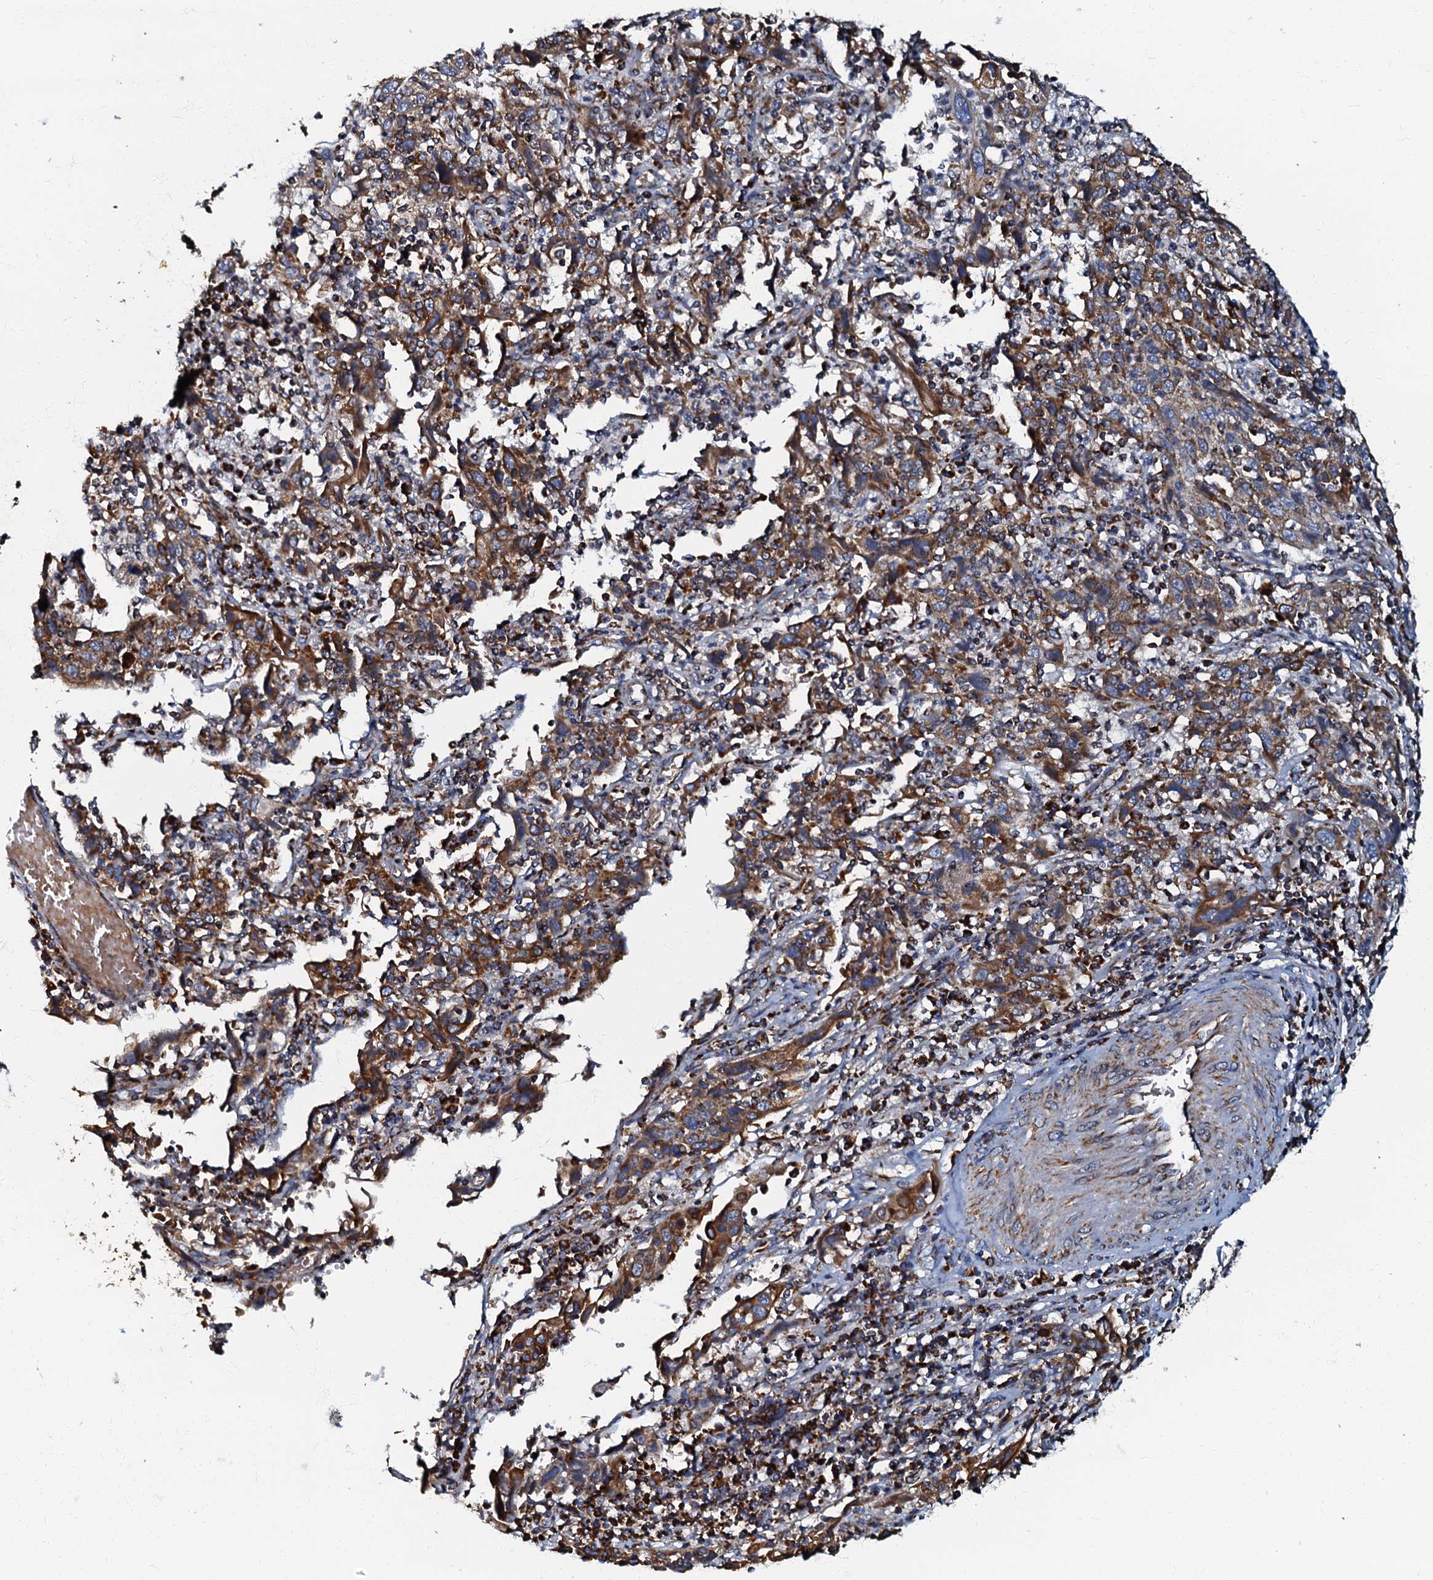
{"staining": {"intensity": "strong", "quantity": ">75%", "location": "cytoplasmic/membranous"}, "tissue": "cervical cancer", "cell_type": "Tumor cells", "image_type": "cancer", "snomed": [{"axis": "morphology", "description": "Squamous cell carcinoma, NOS"}, {"axis": "topography", "description": "Cervix"}], "caption": "Cervical cancer was stained to show a protein in brown. There is high levels of strong cytoplasmic/membranous expression in approximately >75% of tumor cells.", "gene": "NDUFA12", "patient": {"sex": "female", "age": 46}}